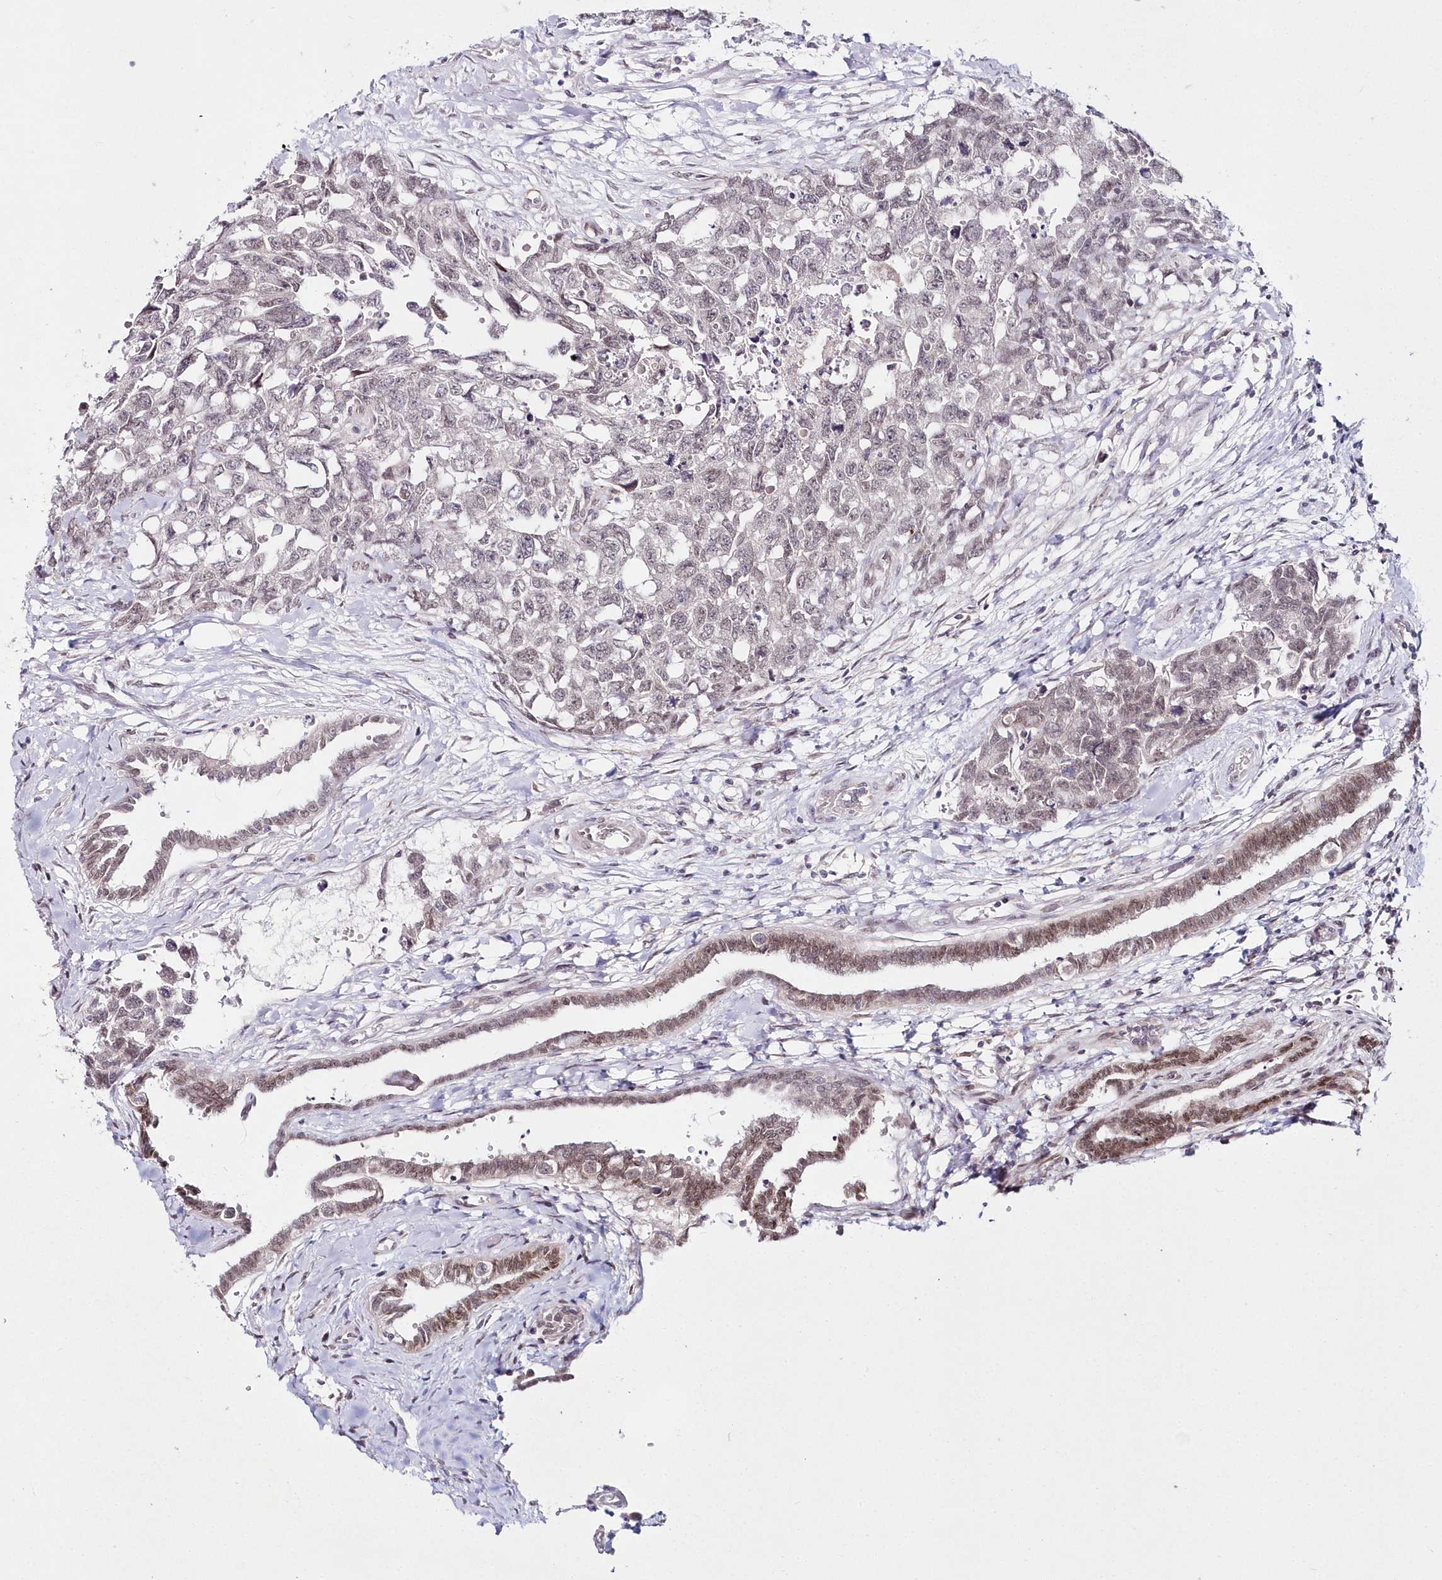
{"staining": {"intensity": "moderate", "quantity": "<25%", "location": "nuclear"}, "tissue": "testis cancer", "cell_type": "Tumor cells", "image_type": "cancer", "snomed": [{"axis": "morphology", "description": "Carcinoma, Embryonal, NOS"}, {"axis": "topography", "description": "Testis"}], "caption": "Testis embryonal carcinoma stained for a protein (brown) reveals moderate nuclear positive staining in about <25% of tumor cells.", "gene": "HYCC2", "patient": {"sex": "male", "age": 31}}